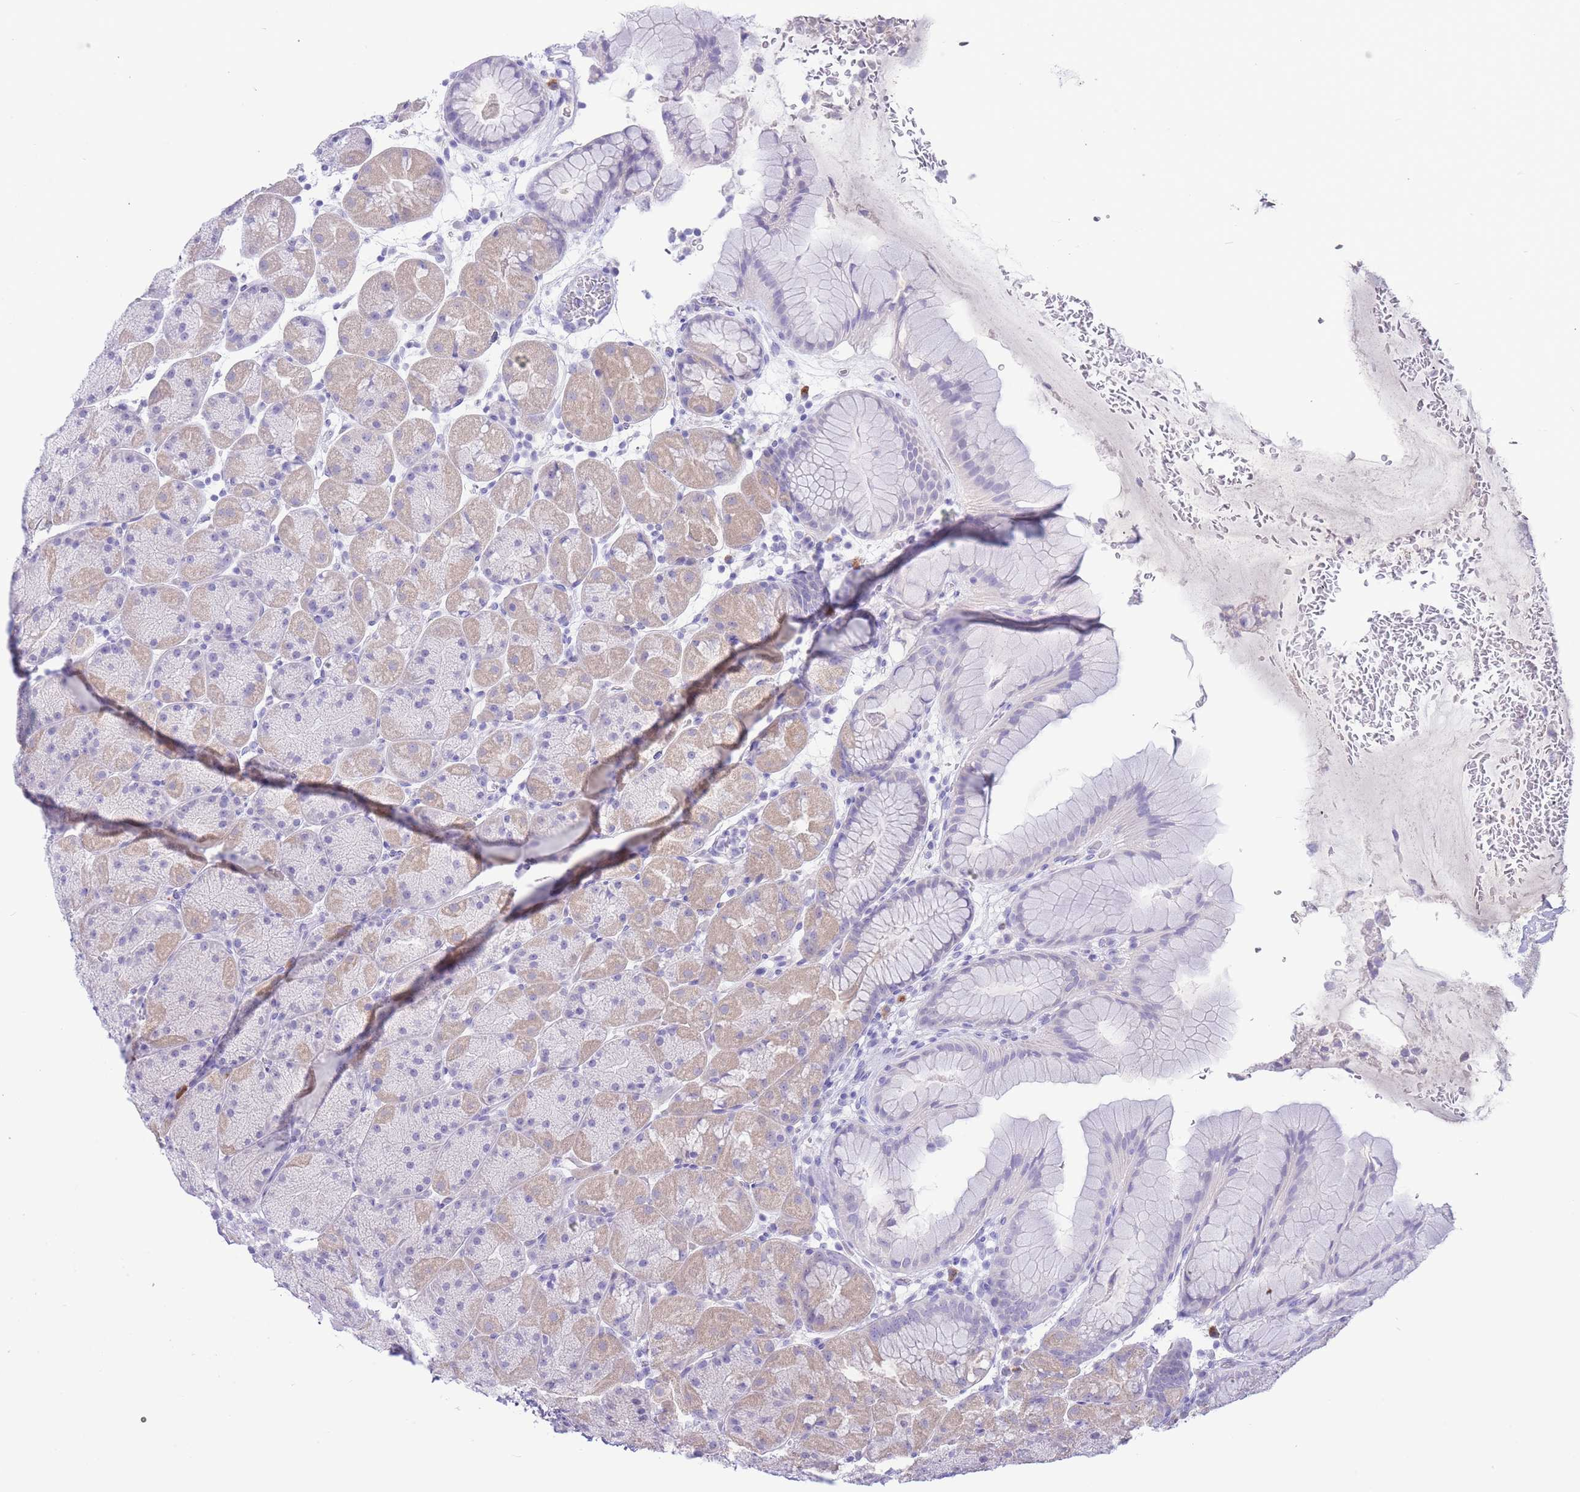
{"staining": {"intensity": "weak", "quantity": "25%-75%", "location": "cytoplasmic/membranous"}, "tissue": "stomach", "cell_type": "Glandular cells", "image_type": "normal", "snomed": [{"axis": "morphology", "description": "Normal tissue, NOS"}, {"axis": "topography", "description": "Stomach, upper"}, {"axis": "topography", "description": "Stomach, lower"}], "caption": "The photomicrograph displays a brown stain indicating the presence of a protein in the cytoplasmic/membranous of glandular cells in stomach.", "gene": "ASAP3", "patient": {"sex": "male", "age": 67}}